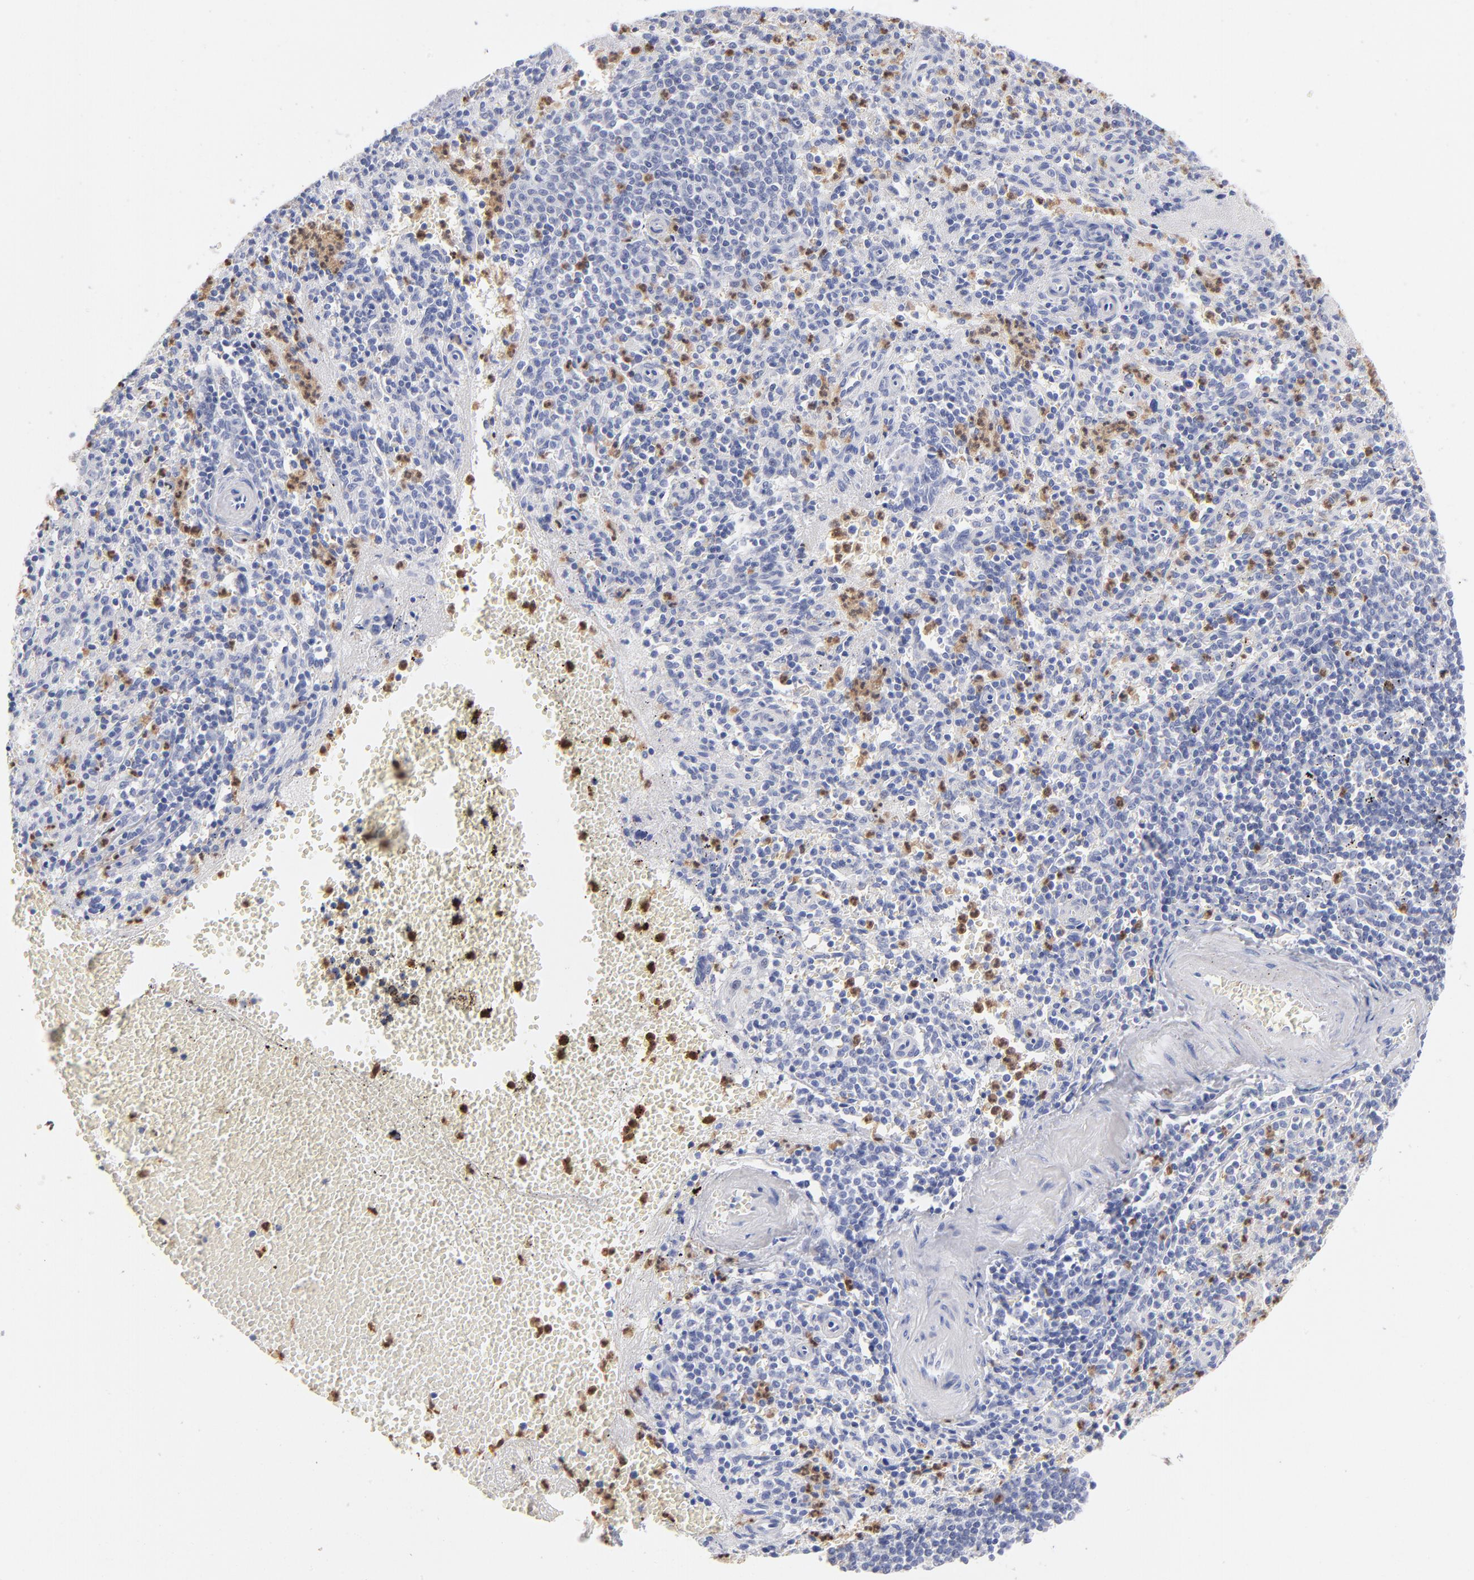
{"staining": {"intensity": "negative", "quantity": "none", "location": "none"}, "tissue": "spleen", "cell_type": "Cells in red pulp", "image_type": "normal", "snomed": [{"axis": "morphology", "description": "Normal tissue, NOS"}, {"axis": "topography", "description": "Spleen"}], "caption": "DAB (3,3'-diaminobenzidine) immunohistochemical staining of unremarkable spleen shows no significant positivity in cells in red pulp.", "gene": "ARG1", "patient": {"sex": "male", "age": 72}}